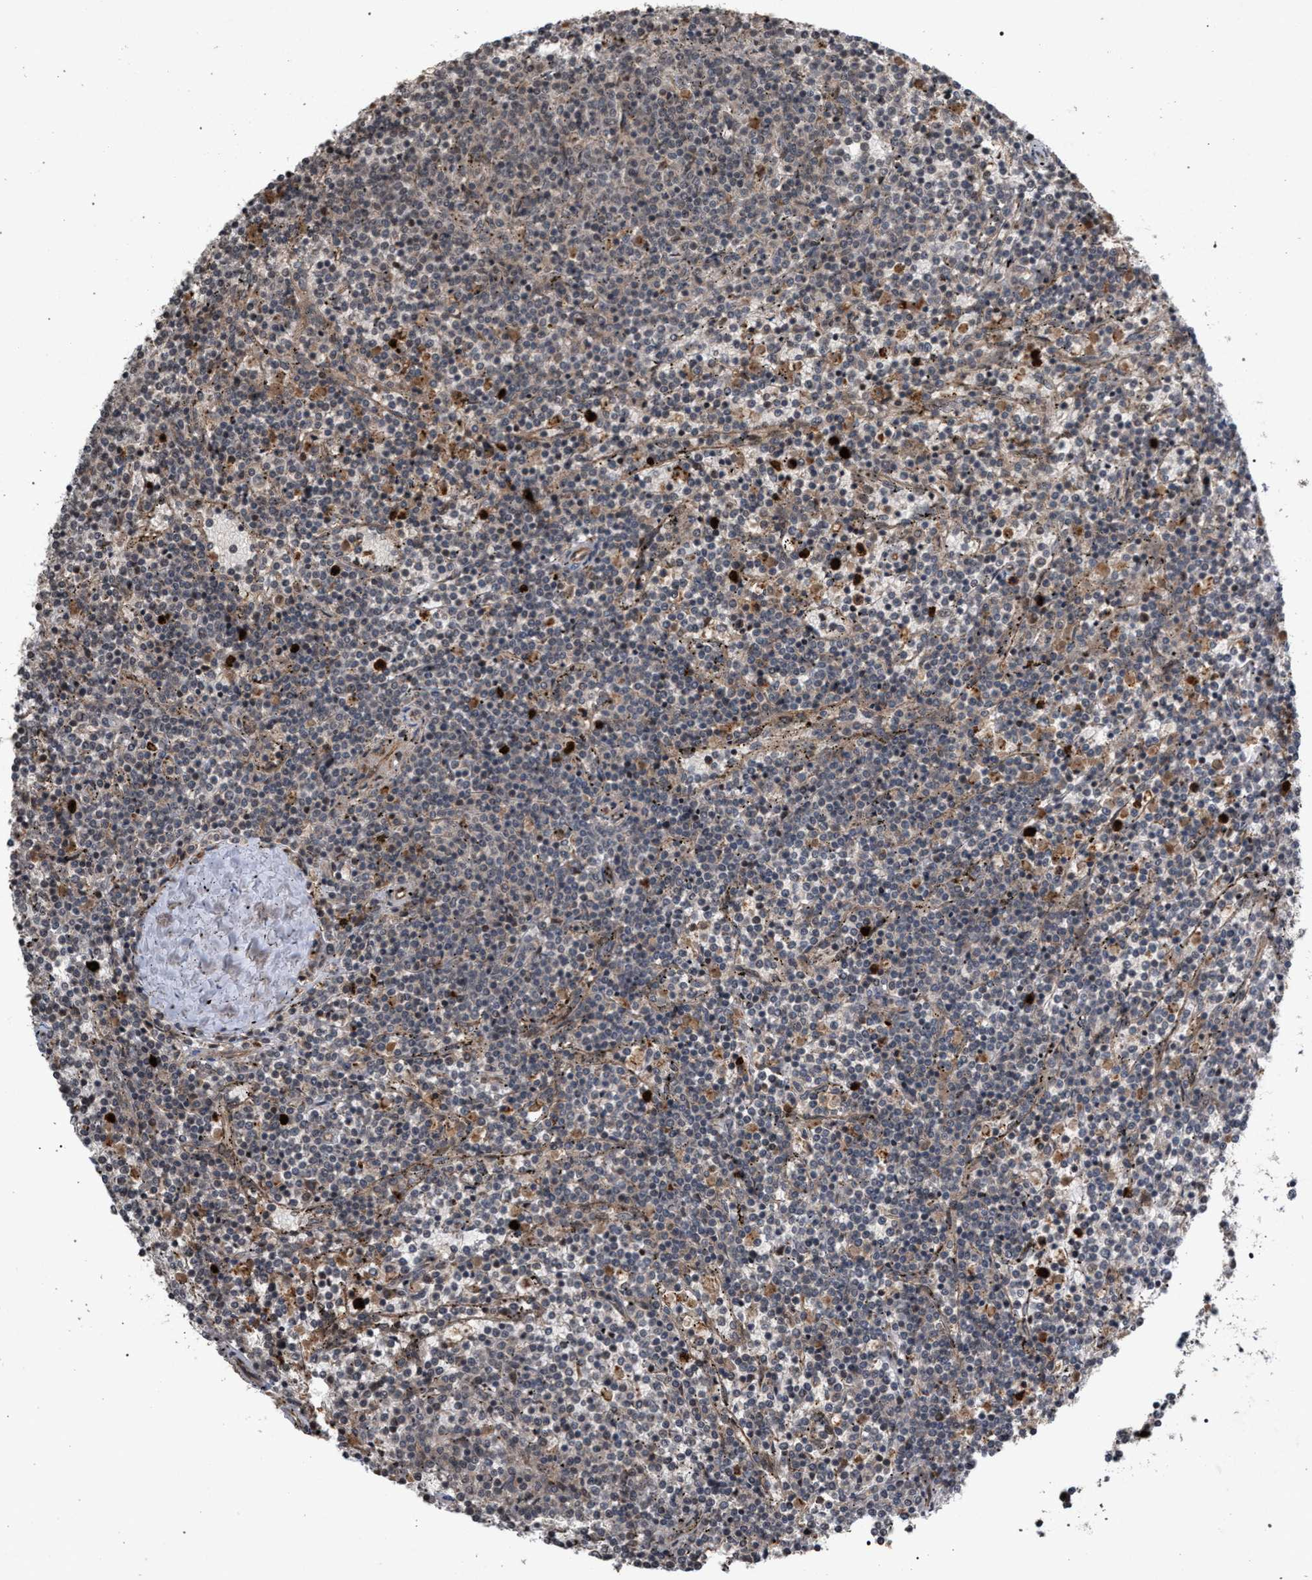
{"staining": {"intensity": "weak", "quantity": "<25%", "location": "cytoplasmic/membranous"}, "tissue": "lymphoma", "cell_type": "Tumor cells", "image_type": "cancer", "snomed": [{"axis": "morphology", "description": "Malignant lymphoma, non-Hodgkin's type, Low grade"}, {"axis": "topography", "description": "Spleen"}], "caption": "A high-resolution photomicrograph shows immunohistochemistry (IHC) staining of lymphoma, which displays no significant staining in tumor cells.", "gene": "IRAK4", "patient": {"sex": "female", "age": 50}}